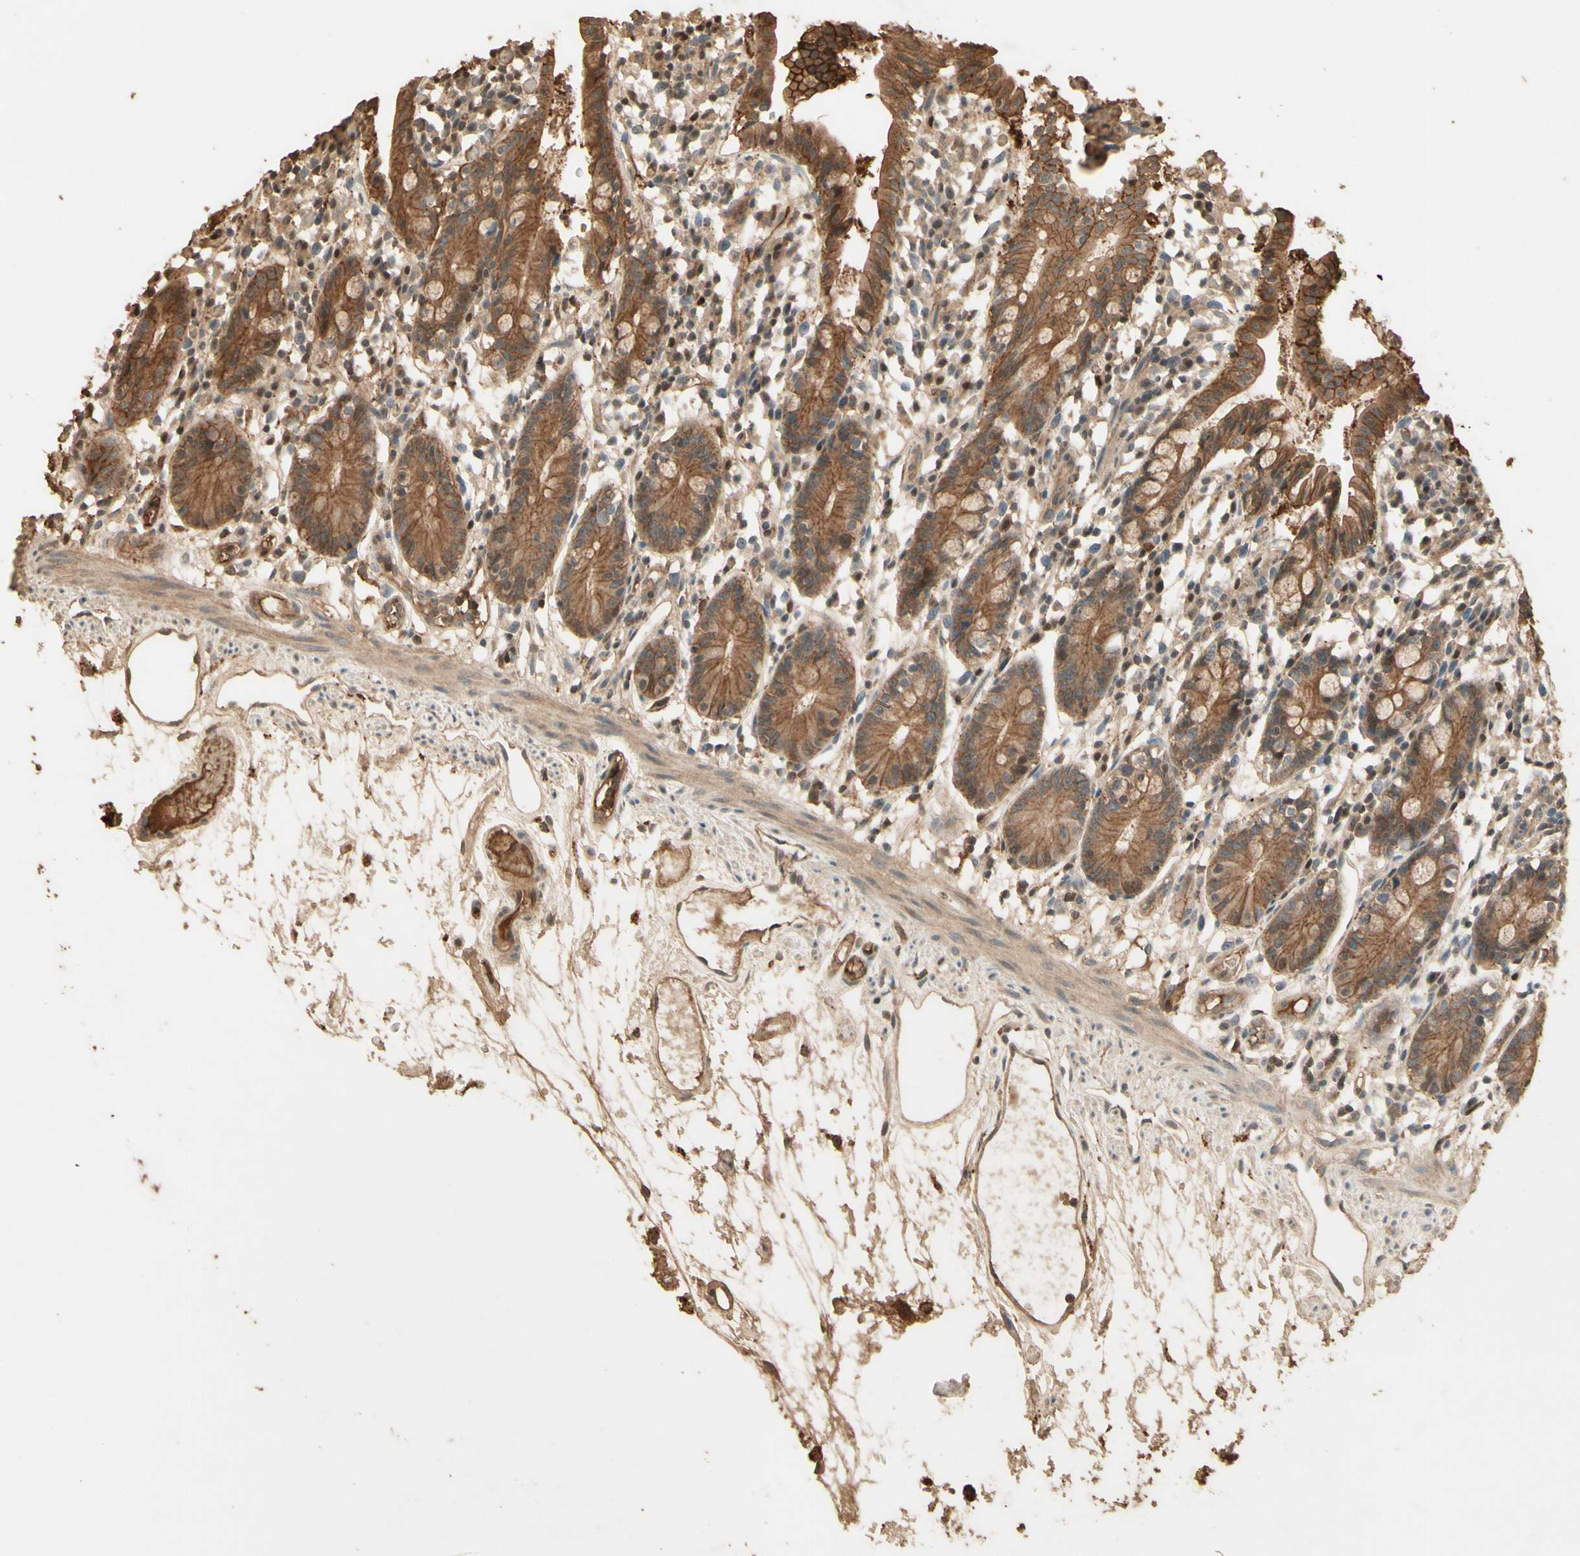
{"staining": {"intensity": "moderate", "quantity": ">75%", "location": "cytoplasmic/membranous"}, "tissue": "small intestine", "cell_type": "Glandular cells", "image_type": "normal", "snomed": [{"axis": "morphology", "description": "Normal tissue, NOS"}, {"axis": "morphology", "description": "Cystadenocarcinoma, serous, Metastatic site"}, {"axis": "topography", "description": "Small intestine"}], "caption": "Moderate cytoplasmic/membranous positivity is identified in about >75% of glandular cells in unremarkable small intestine. Using DAB (brown) and hematoxylin (blue) stains, captured at high magnification using brightfield microscopy.", "gene": "SMAD9", "patient": {"sex": "female", "age": 61}}